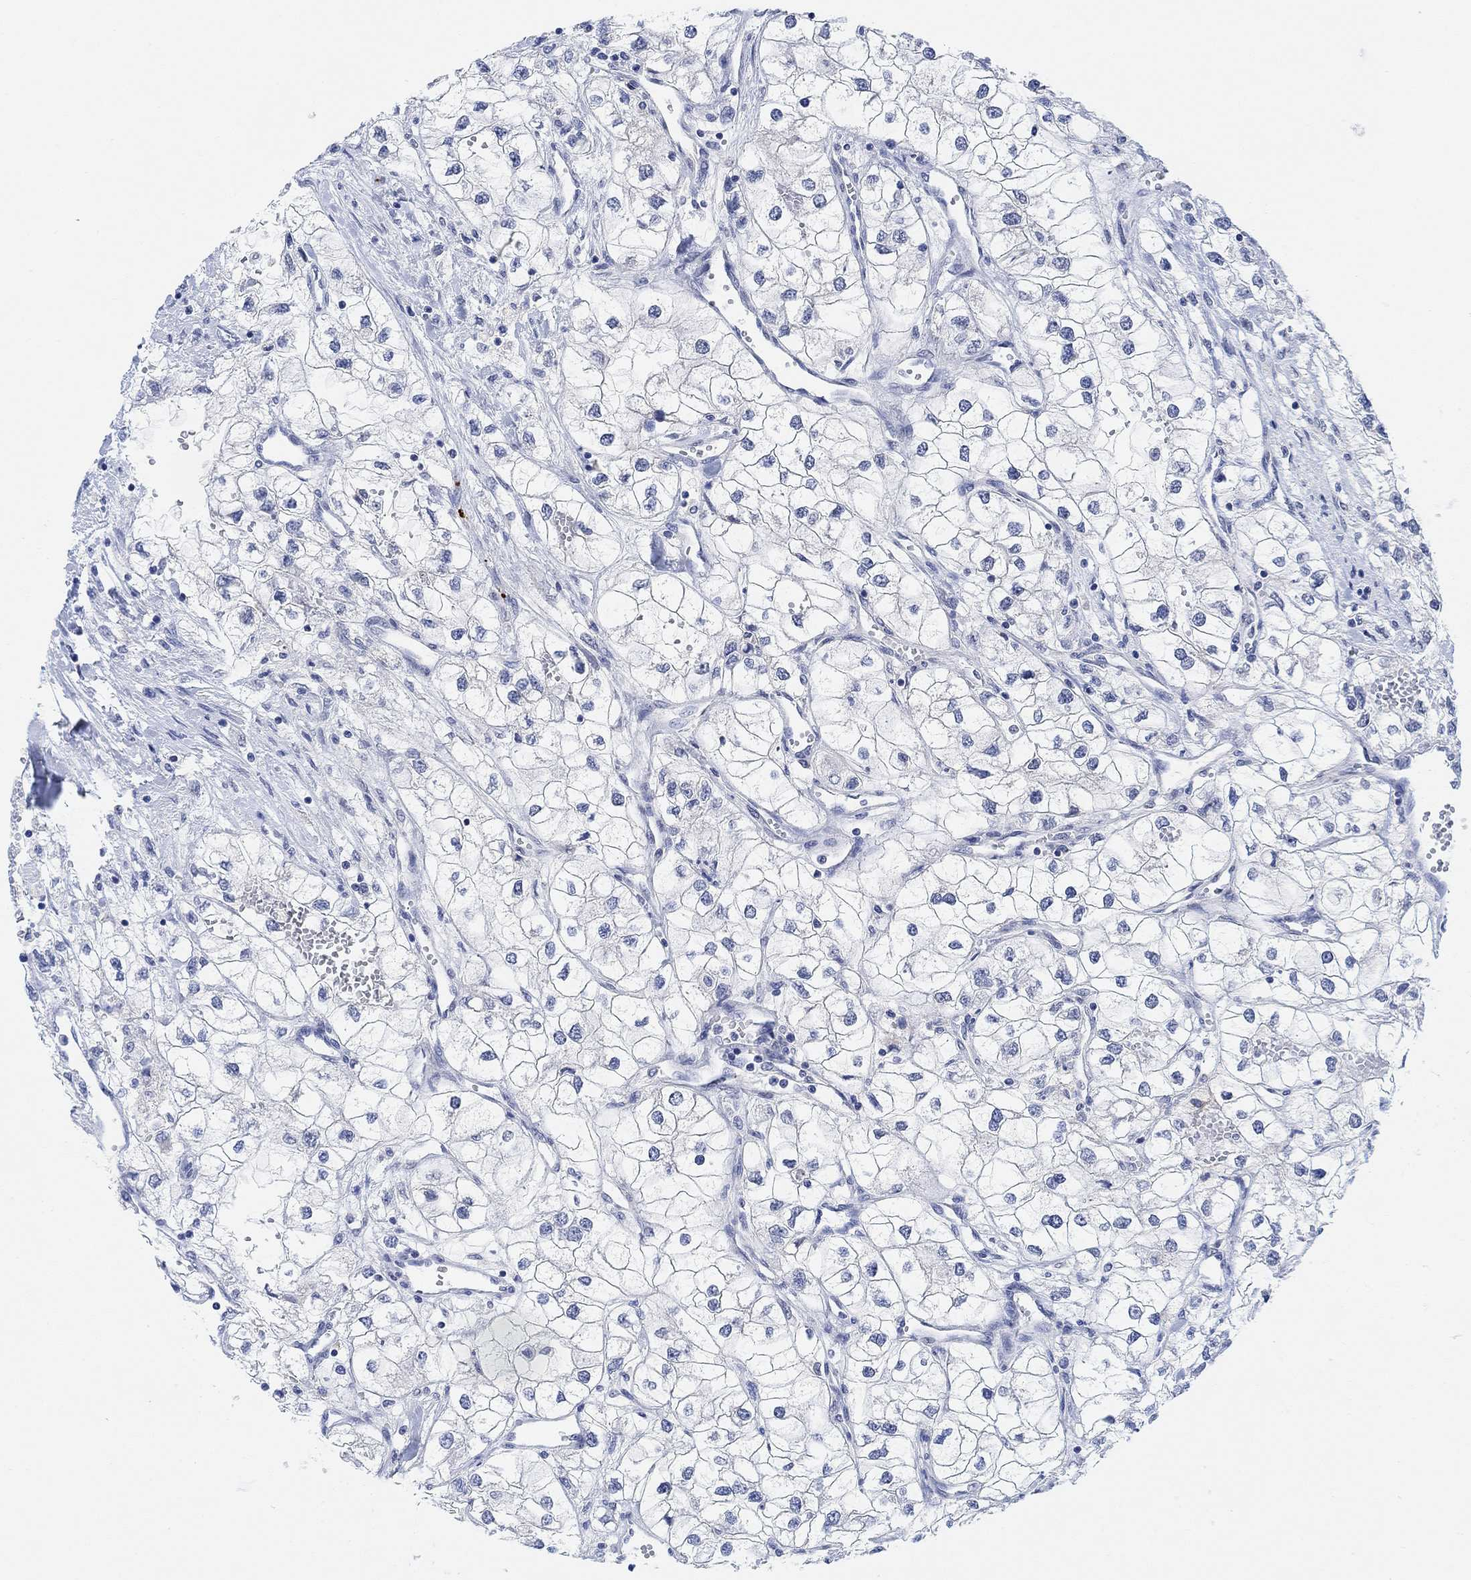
{"staining": {"intensity": "negative", "quantity": "none", "location": "none"}, "tissue": "renal cancer", "cell_type": "Tumor cells", "image_type": "cancer", "snomed": [{"axis": "morphology", "description": "Adenocarcinoma, NOS"}, {"axis": "topography", "description": "Kidney"}], "caption": "The image exhibits no staining of tumor cells in renal cancer (adenocarcinoma).", "gene": "RIMS1", "patient": {"sex": "male", "age": 59}}